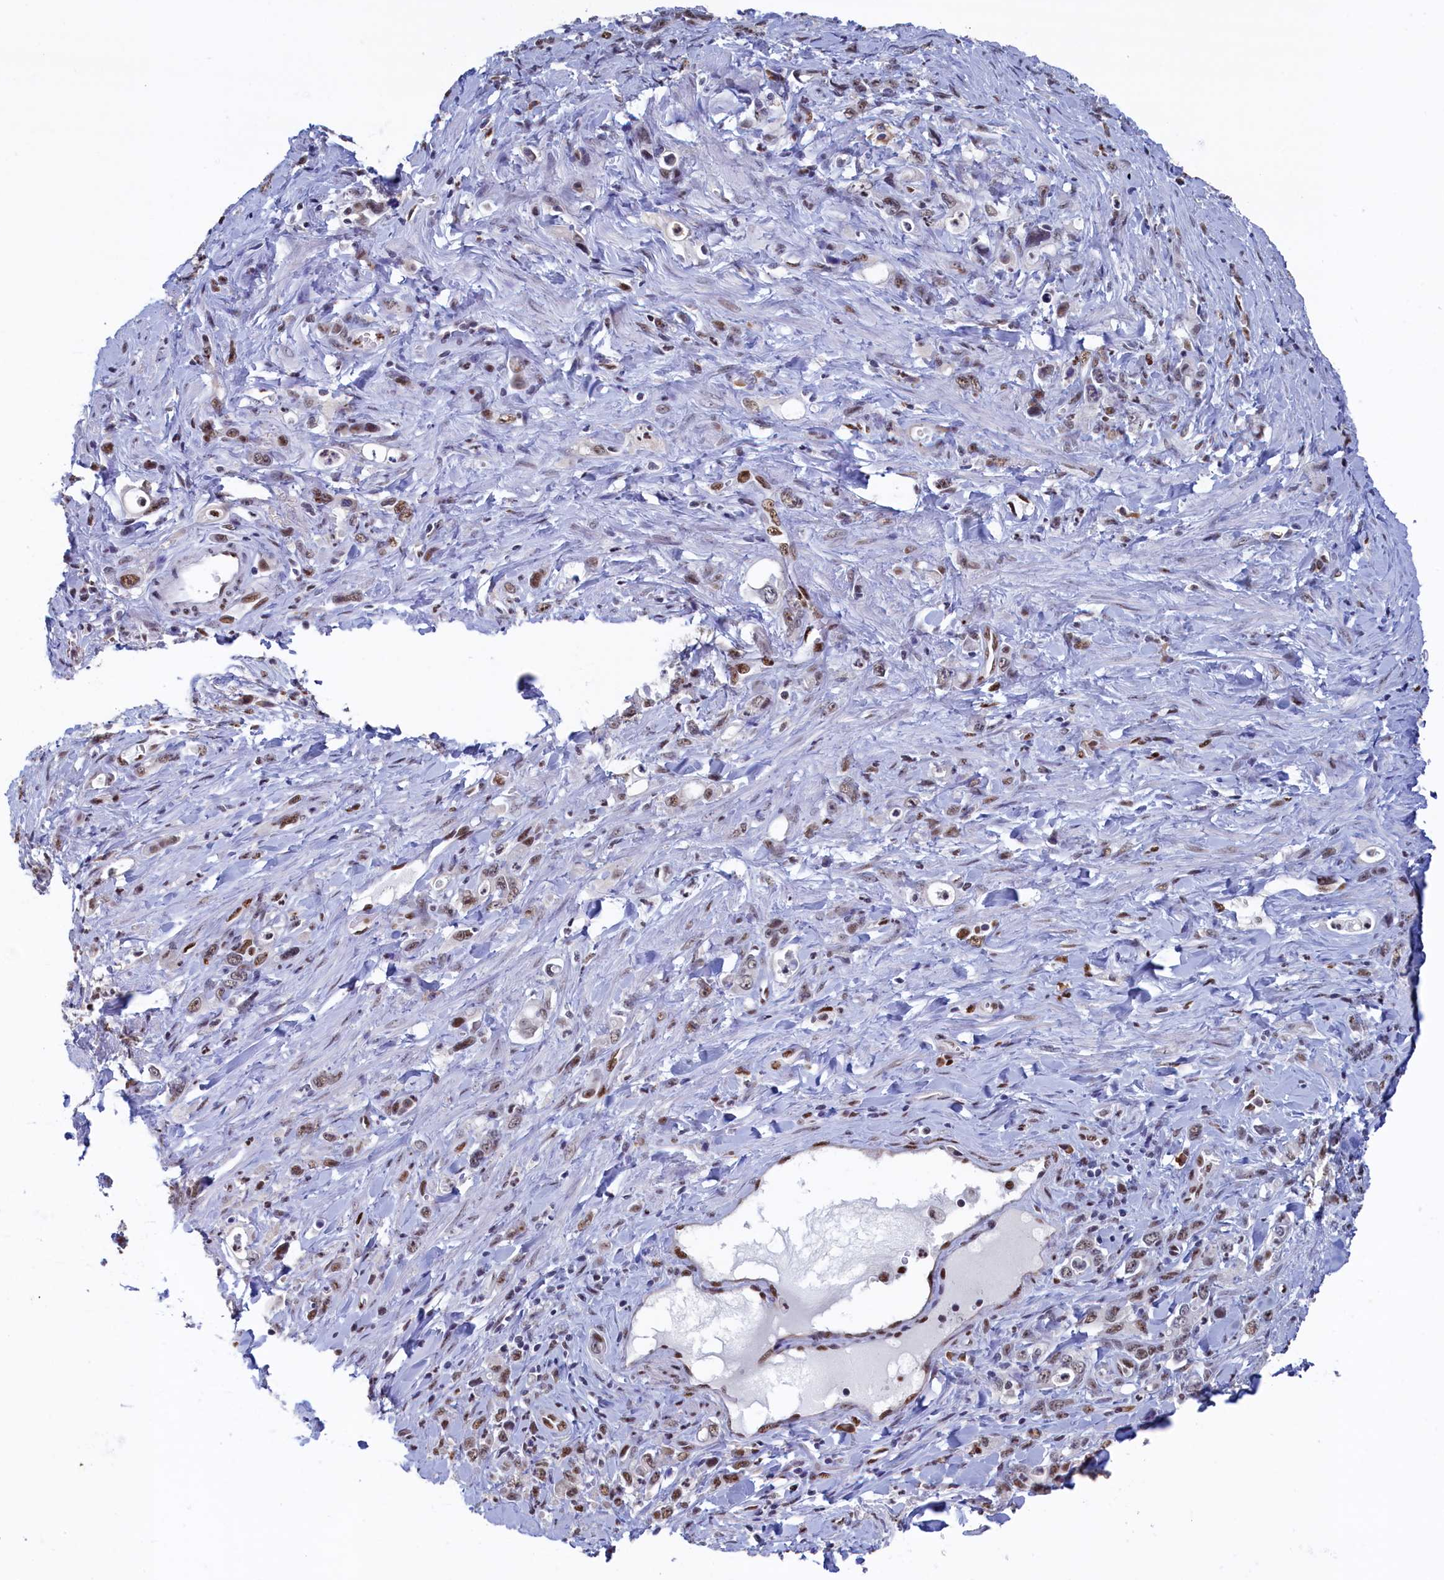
{"staining": {"intensity": "moderate", "quantity": "<25%", "location": "nuclear"}, "tissue": "stomach cancer", "cell_type": "Tumor cells", "image_type": "cancer", "snomed": [{"axis": "morphology", "description": "Adenocarcinoma, NOS"}, {"axis": "topography", "description": "Stomach, lower"}], "caption": "Stomach cancer was stained to show a protein in brown. There is low levels of moderate nuclear positivity in approximately <25% of tumor cells. The protein is stained brown, and the nuclei are stained in blue (DAB (3,3'-diaminobenzidine) IHC with brightfield microscopy, high magnification).", "gene": "MOSPD3", "patient": {"sex": "female", "age": 43}}